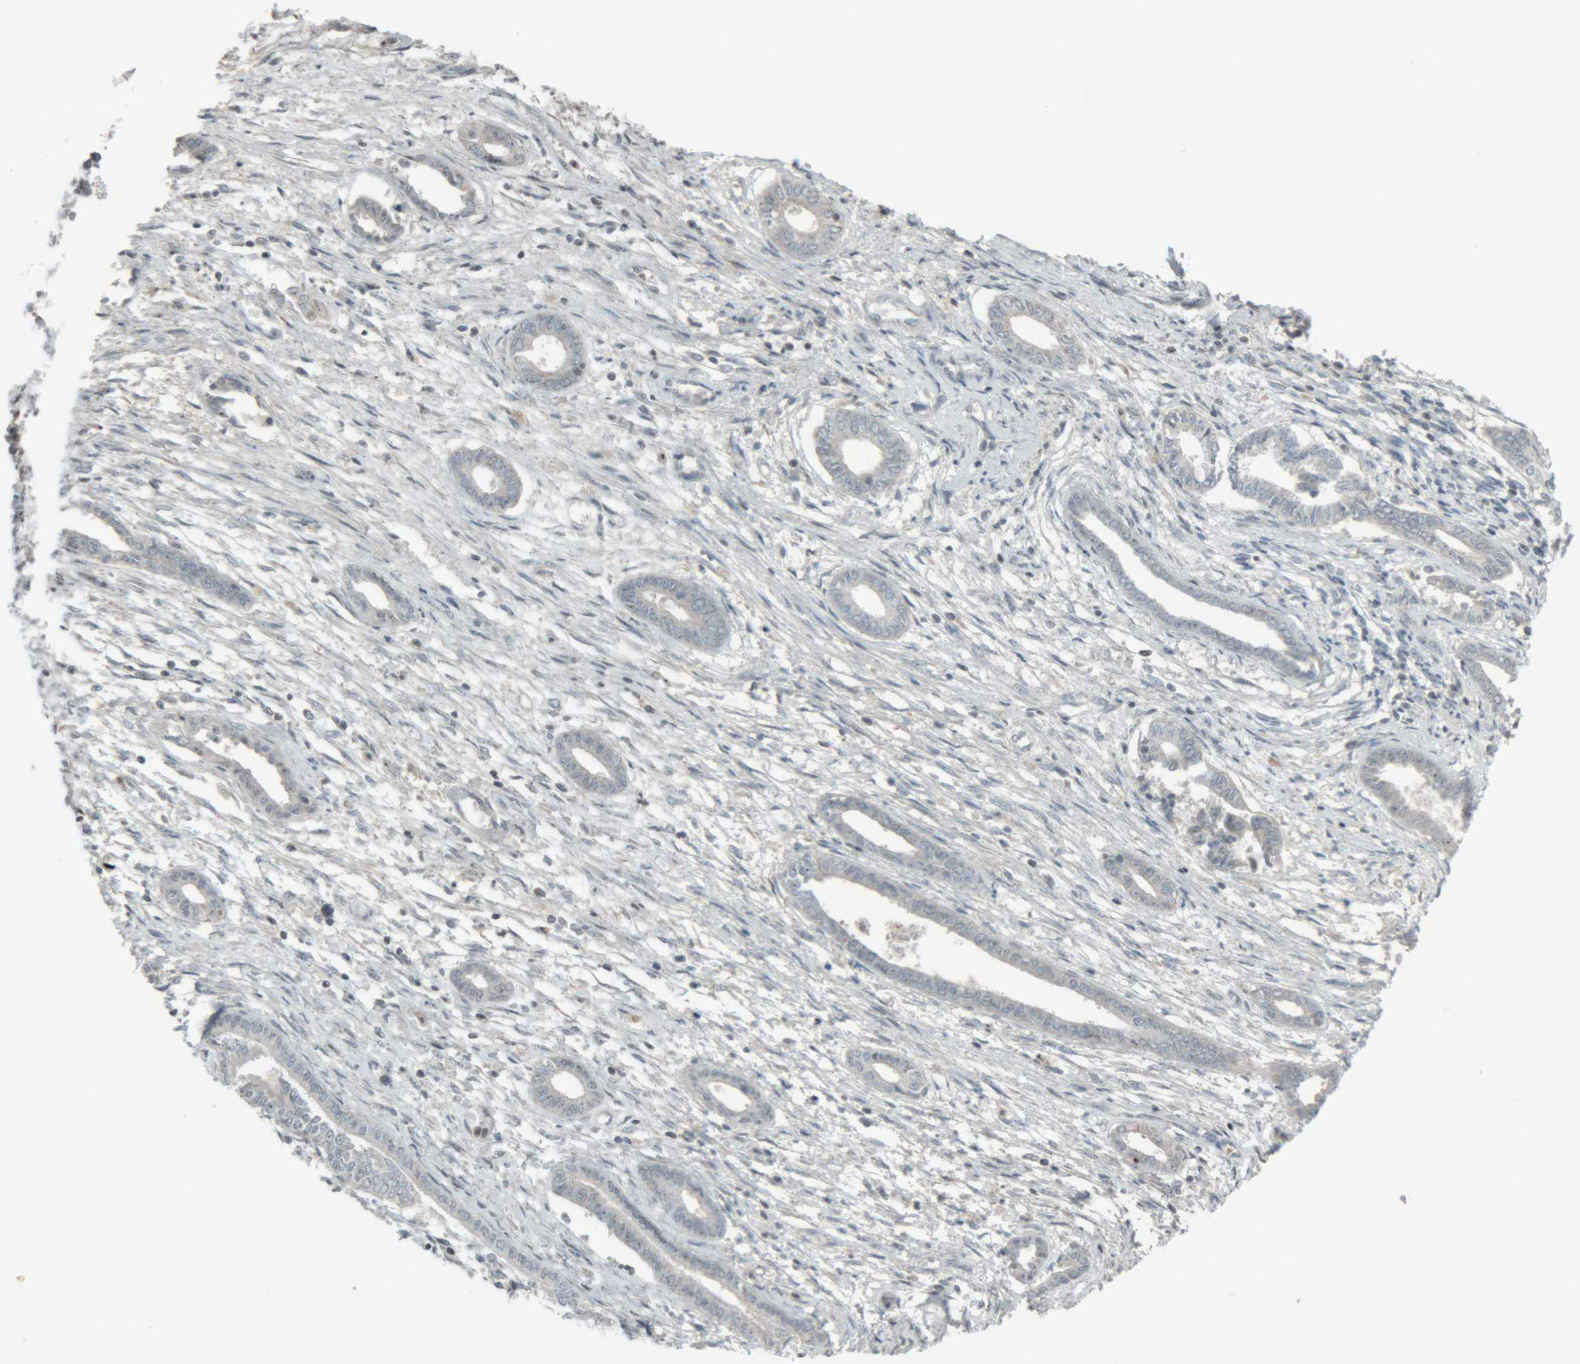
{"staining": {"intensity": "negative", "quantity": "none", "location": "none"}, "tissue": "endometrium", "cell_type": "Cells in endometrial stroma", "image_type": "normal", "snomed": [{"axis": "morphology", "description": "Normal tissue, NOS"}, {"axis": "topography", "description": "Endometrium"}], "caption": "Immunohistochemistry of normal endometrium reveals no positivity in cells in endometrial stroma. (DAB (3,3'-diaminobenzidine) immunohistochemistry, high magnification).", "gene": "RPF1", "patient": {"sex": "female", "age": 56}}